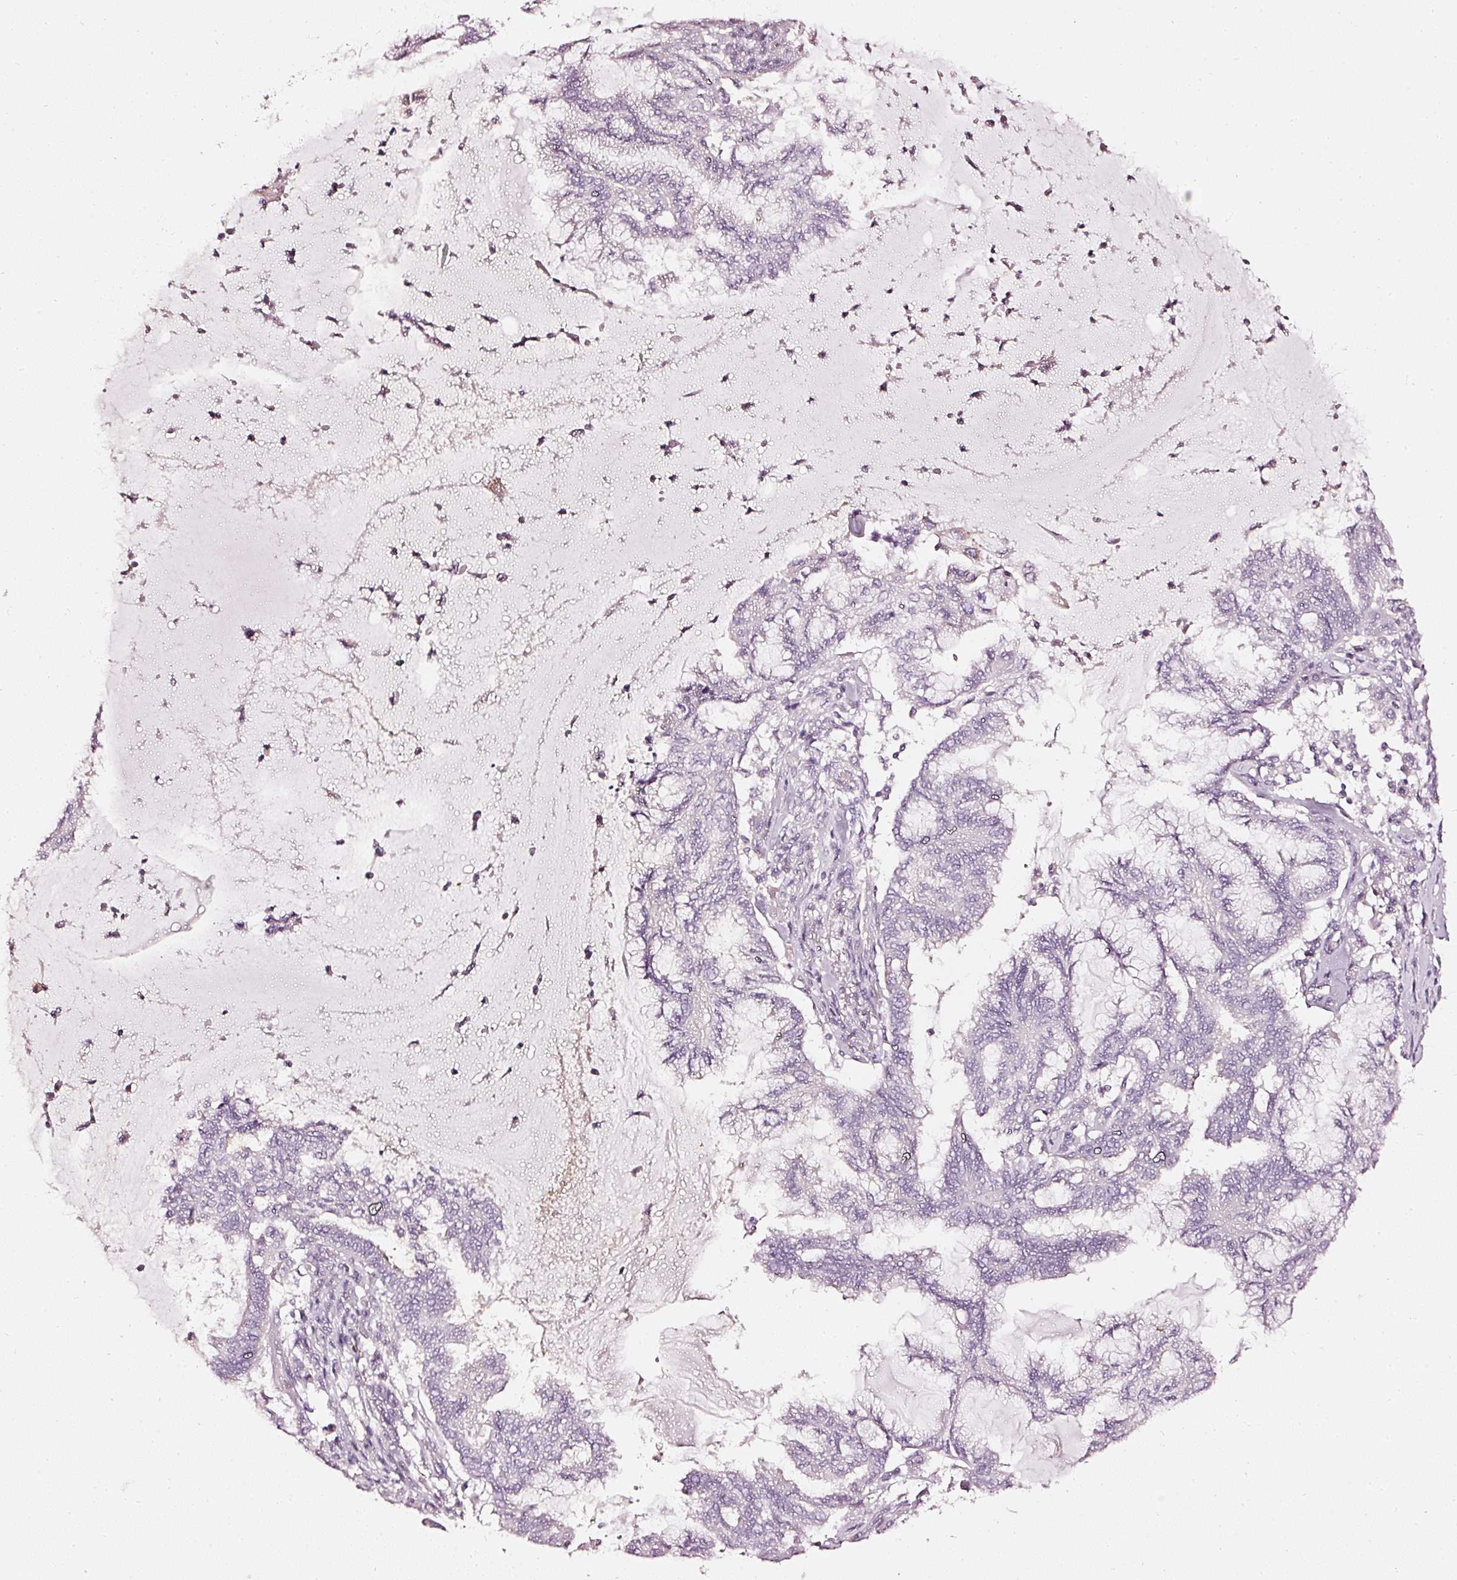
{"staining": {"intensity": "negative", "quantity": "none", "location": "none"}, "tissue": "endometrial cancer", "cell_type": "Tumor cells", "image_type": "cancer", "snomed": [{"axis": "morphology", "description": "Adenocarcinoma, NOS"}, {"axis": "topography", "description": "Endometrium"}], "caption": "High magnification brightfield microscopy of endometrial adenocarcinoma stained with DAB (brown) and counterstained with hematoxylin (blue): tumor cells show no significant staining.", "gene": "CNP", "patient": {"sex": "female", "age": 86}}